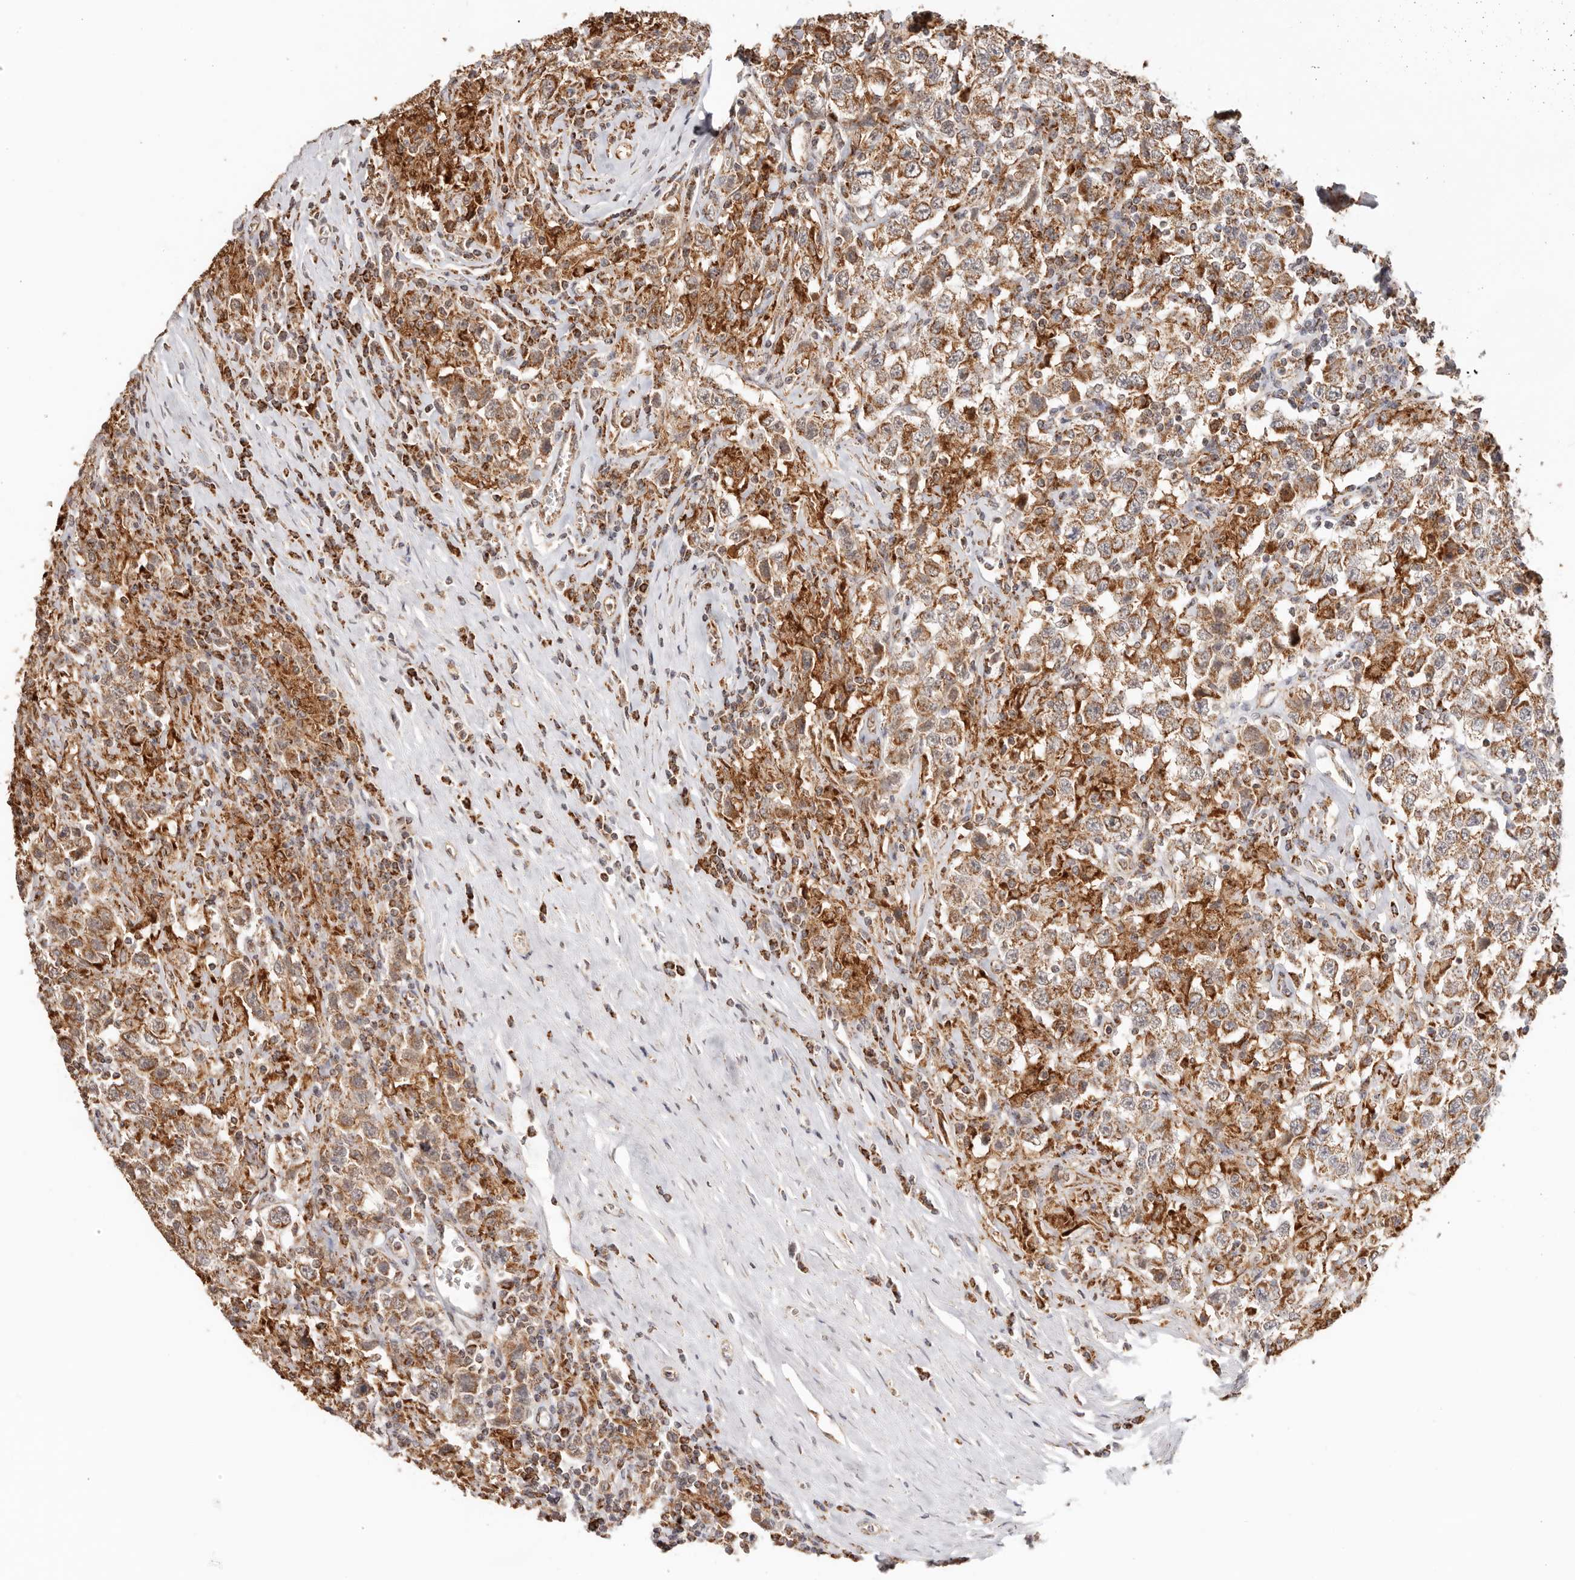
{"staining": {"intensity": "strong", "quantity": ">75%", "location": "cytoplasmic/membranous"}, "tissue": "testis cancer", "cell_type": "Tumor cells", "image_type": "cancer", "snomed": [{"axis": "morphology", "description": "Seminoma, NOS"}, {"axis": "topography", "description": "Testis"}], "caption": "A photomicrograph of human testis cancer (seminoma) stained for a protein shows strong cytoplasmic/membranous brown staining in tumor cells.", "gene": "NDUFB11", "patient": {"sex": "male", "age": 41}}